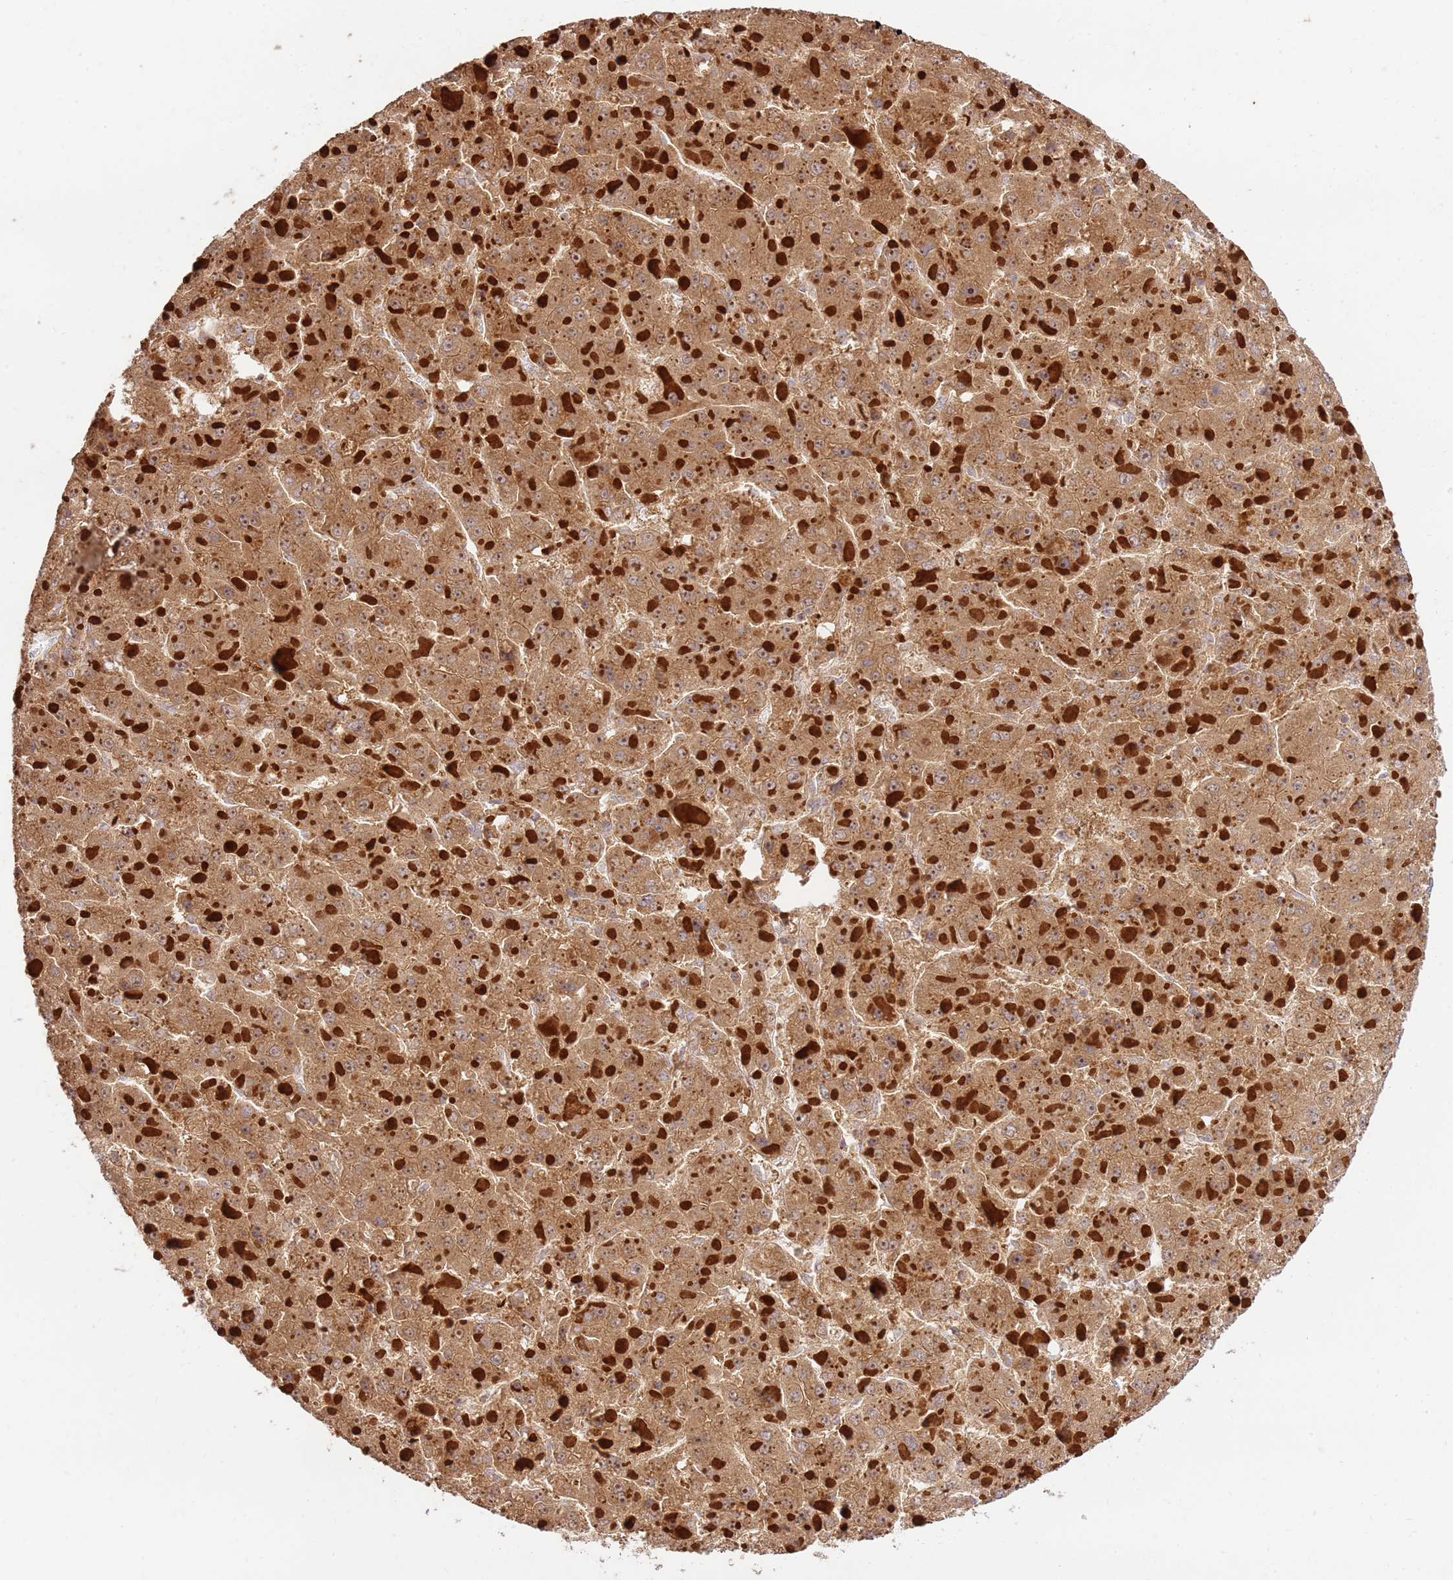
{"staining": {"intensity": "moderate", "quantity": ">75%", "location": "cytoplasmic/membranous"}, "tissue": "liver cancer", "cell_type": "Tumor cells", "image_type": "cancer", "snomed": [{"axis": "morphology", "description": "Carcinoma, Hepatocellular, NOS"}, {"axis": "topography", "description": "Liver"}], "caption": "Liver cancer (hepatocellular carcinoma) tissue demonstrates moderate cytoplasmic/membranous positivity in approximately >75% of tumor cells", "gene": "GAREM1", "patient": {"sex": "female", "age": 73}}